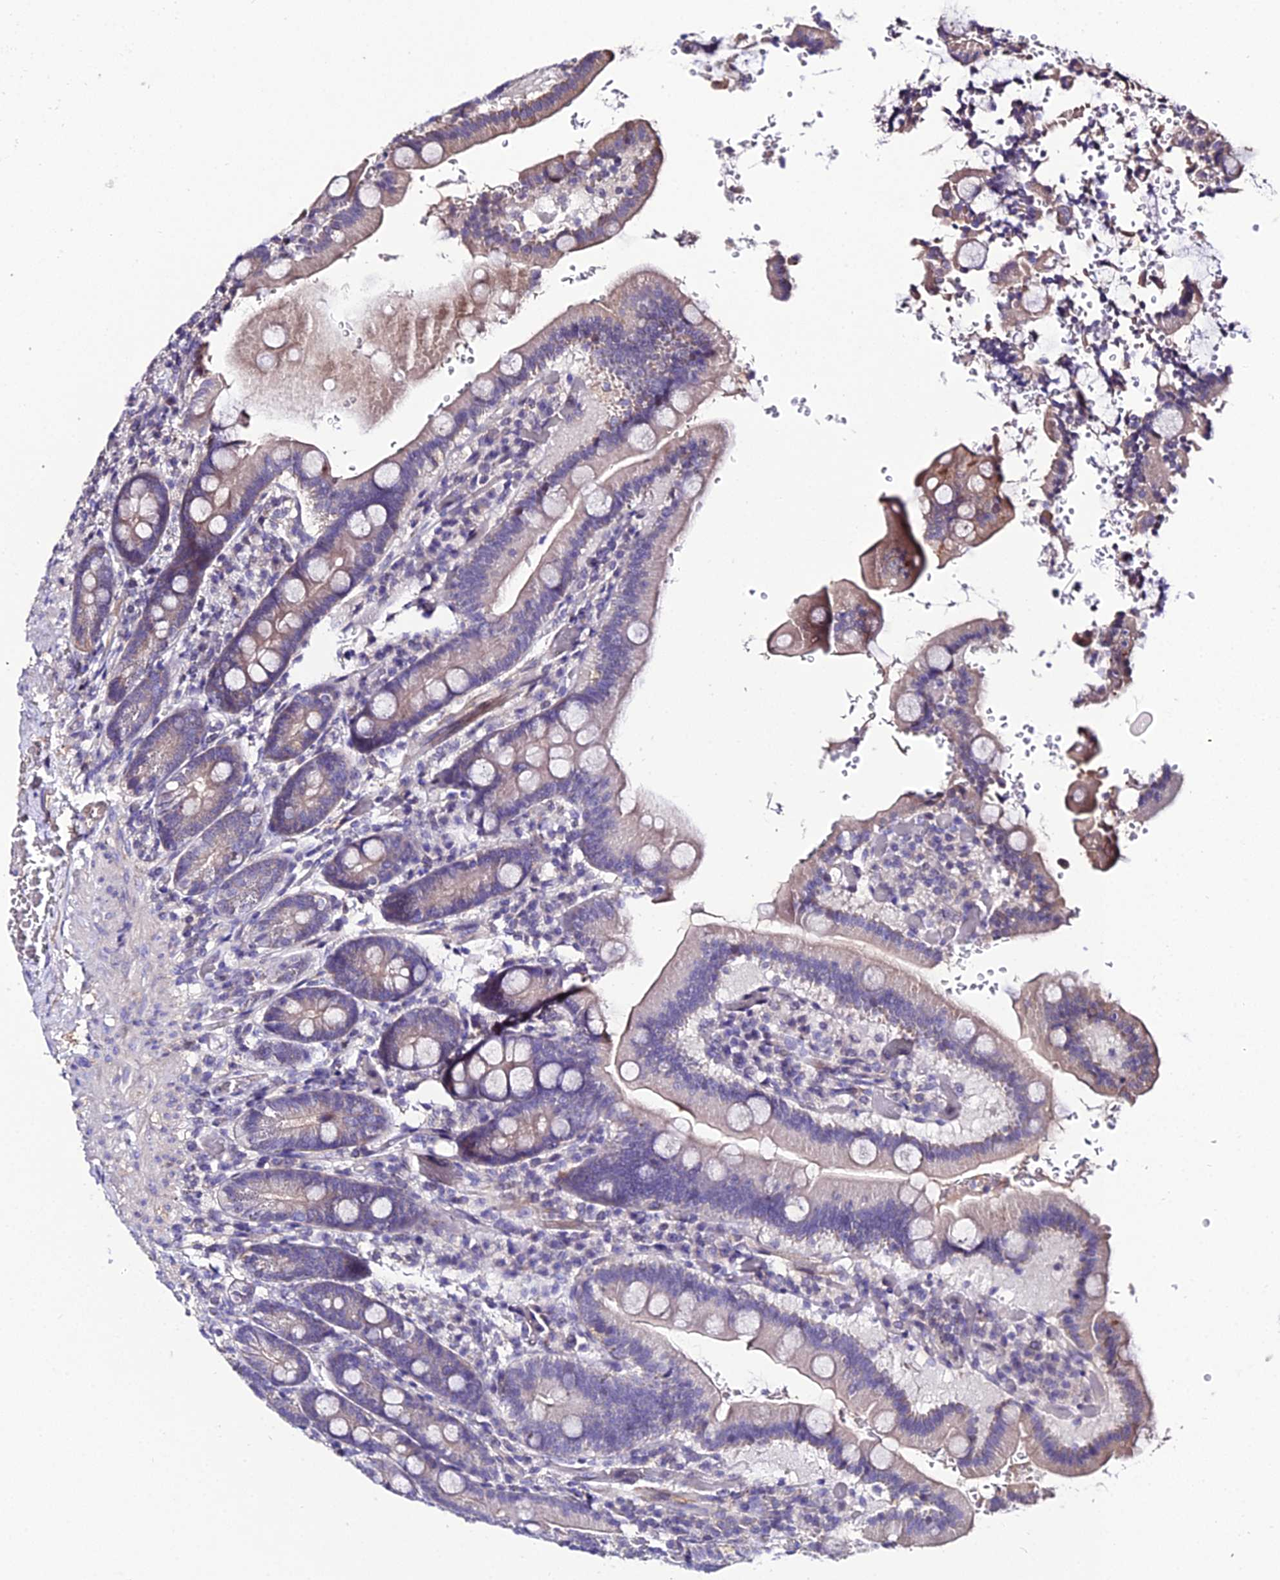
{"staining": {"intensity": "weak", "quantity": "<25%", "location": "cytoplasmic/membranous"}, "tissue": "duodenum", "cell_type": "Glandular cells", "image_type": "normal", "snomed": [{"axis": "morphology", "description": "Normal tissue, NOS"}, {"axis": "topography", "description": "Duodenum"}], "caption": "An IHC micrograph of benign duodenum is shown. There is no staining in glandular cells of duodenum.", "gene": "SHQ1", "patient": {"sex": "female", "age": 62}}